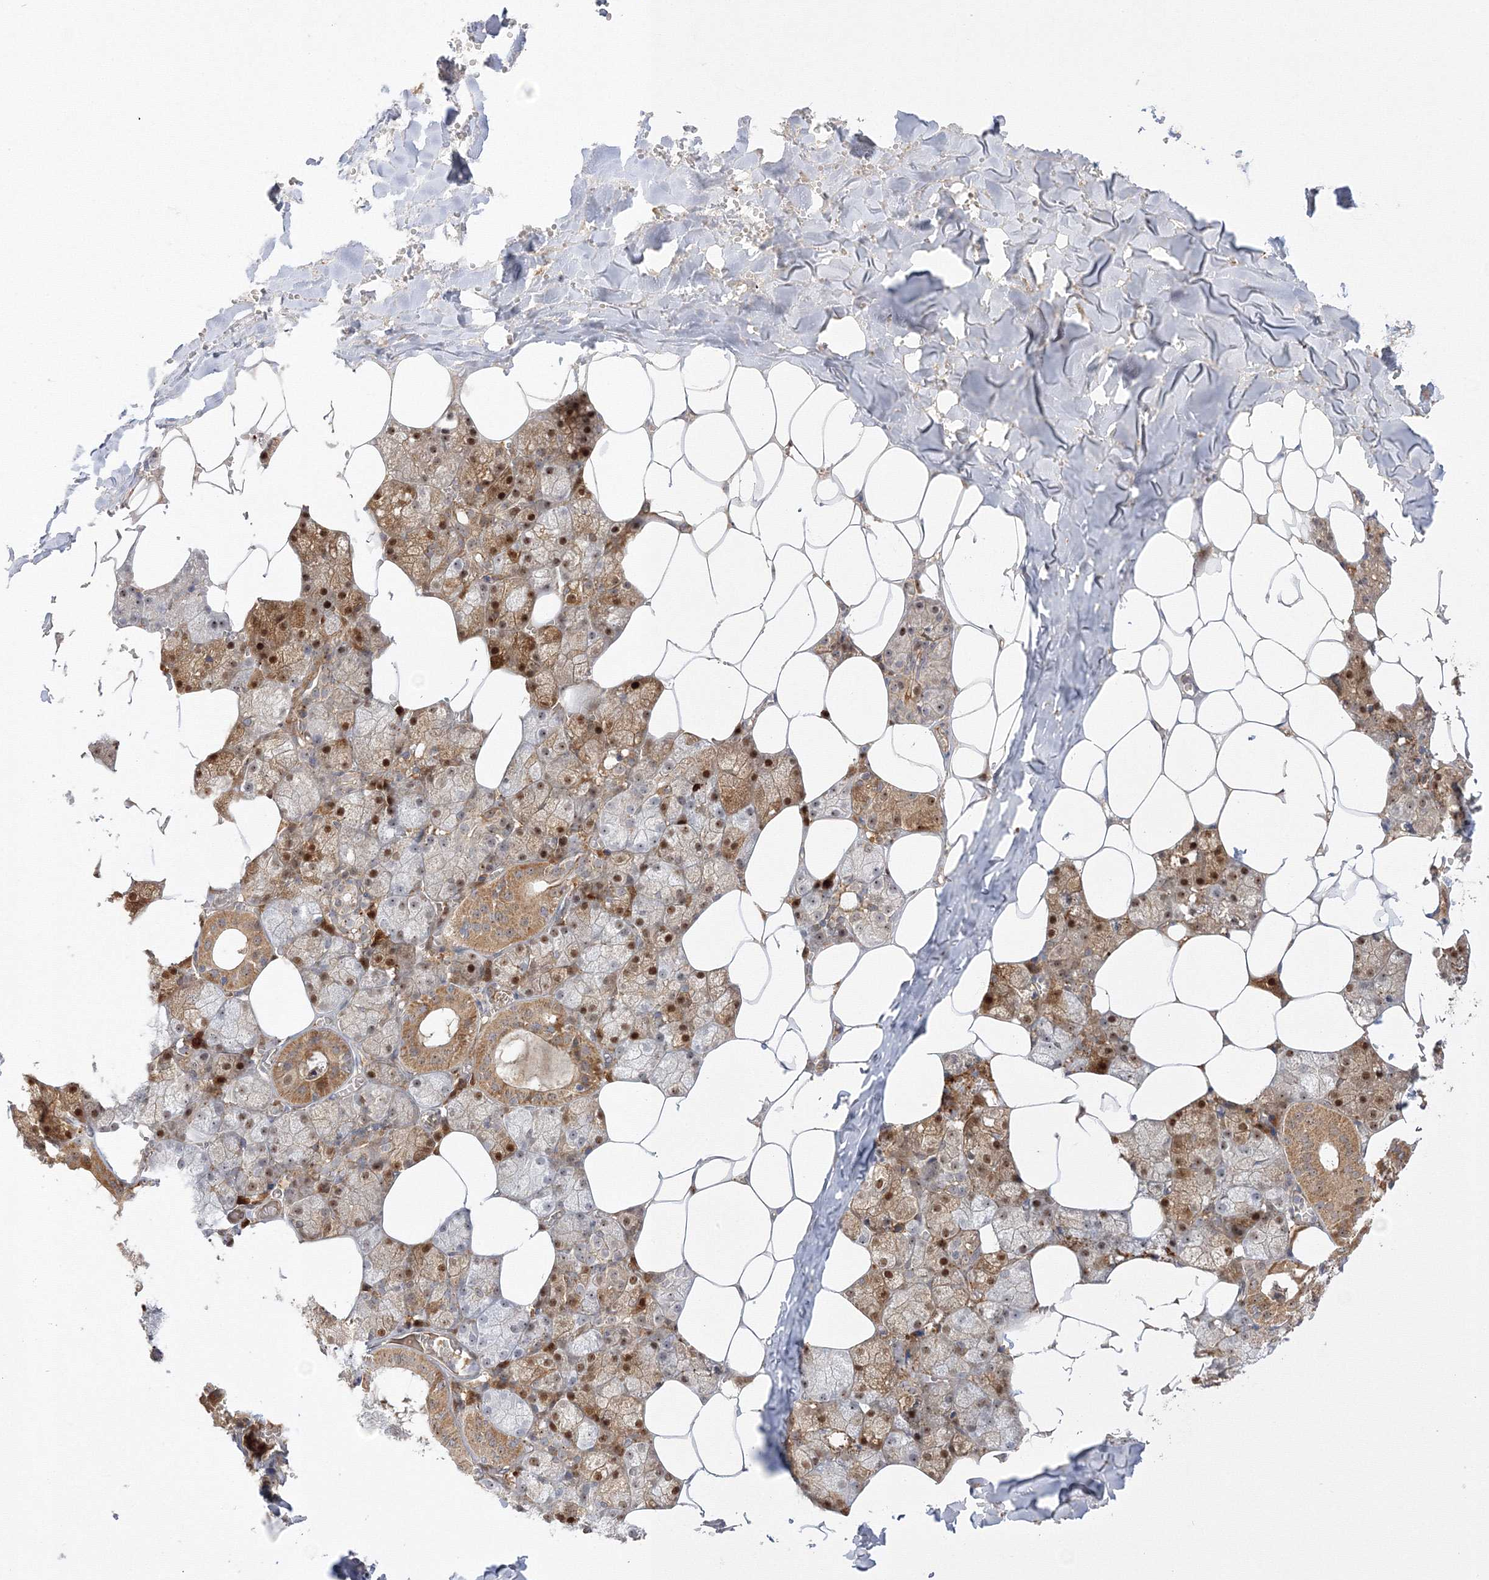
{"staining": {"intensity": "moderate", "quantity": "25%-75%", "location": "cytoplasmic/membranous,nuclear"}, "tissue": "salivary gland", "cell_type": "Glandular cells", "image_type": "normal", "snomed": [{"axis": "morphology", "description": "Normal tissue, NOS"}, {"axis": "topography", "description": "Salivary gland"}], "caption": "About 25%-75% of glandular cells in benign salivary gland demonstrate moderate cytoplasmic/membranous,nuclear protein staining as visualized by brown immunohistochemical staining.", "gene": "NPM3", "patient": {"sex": "male", "age": 62}}